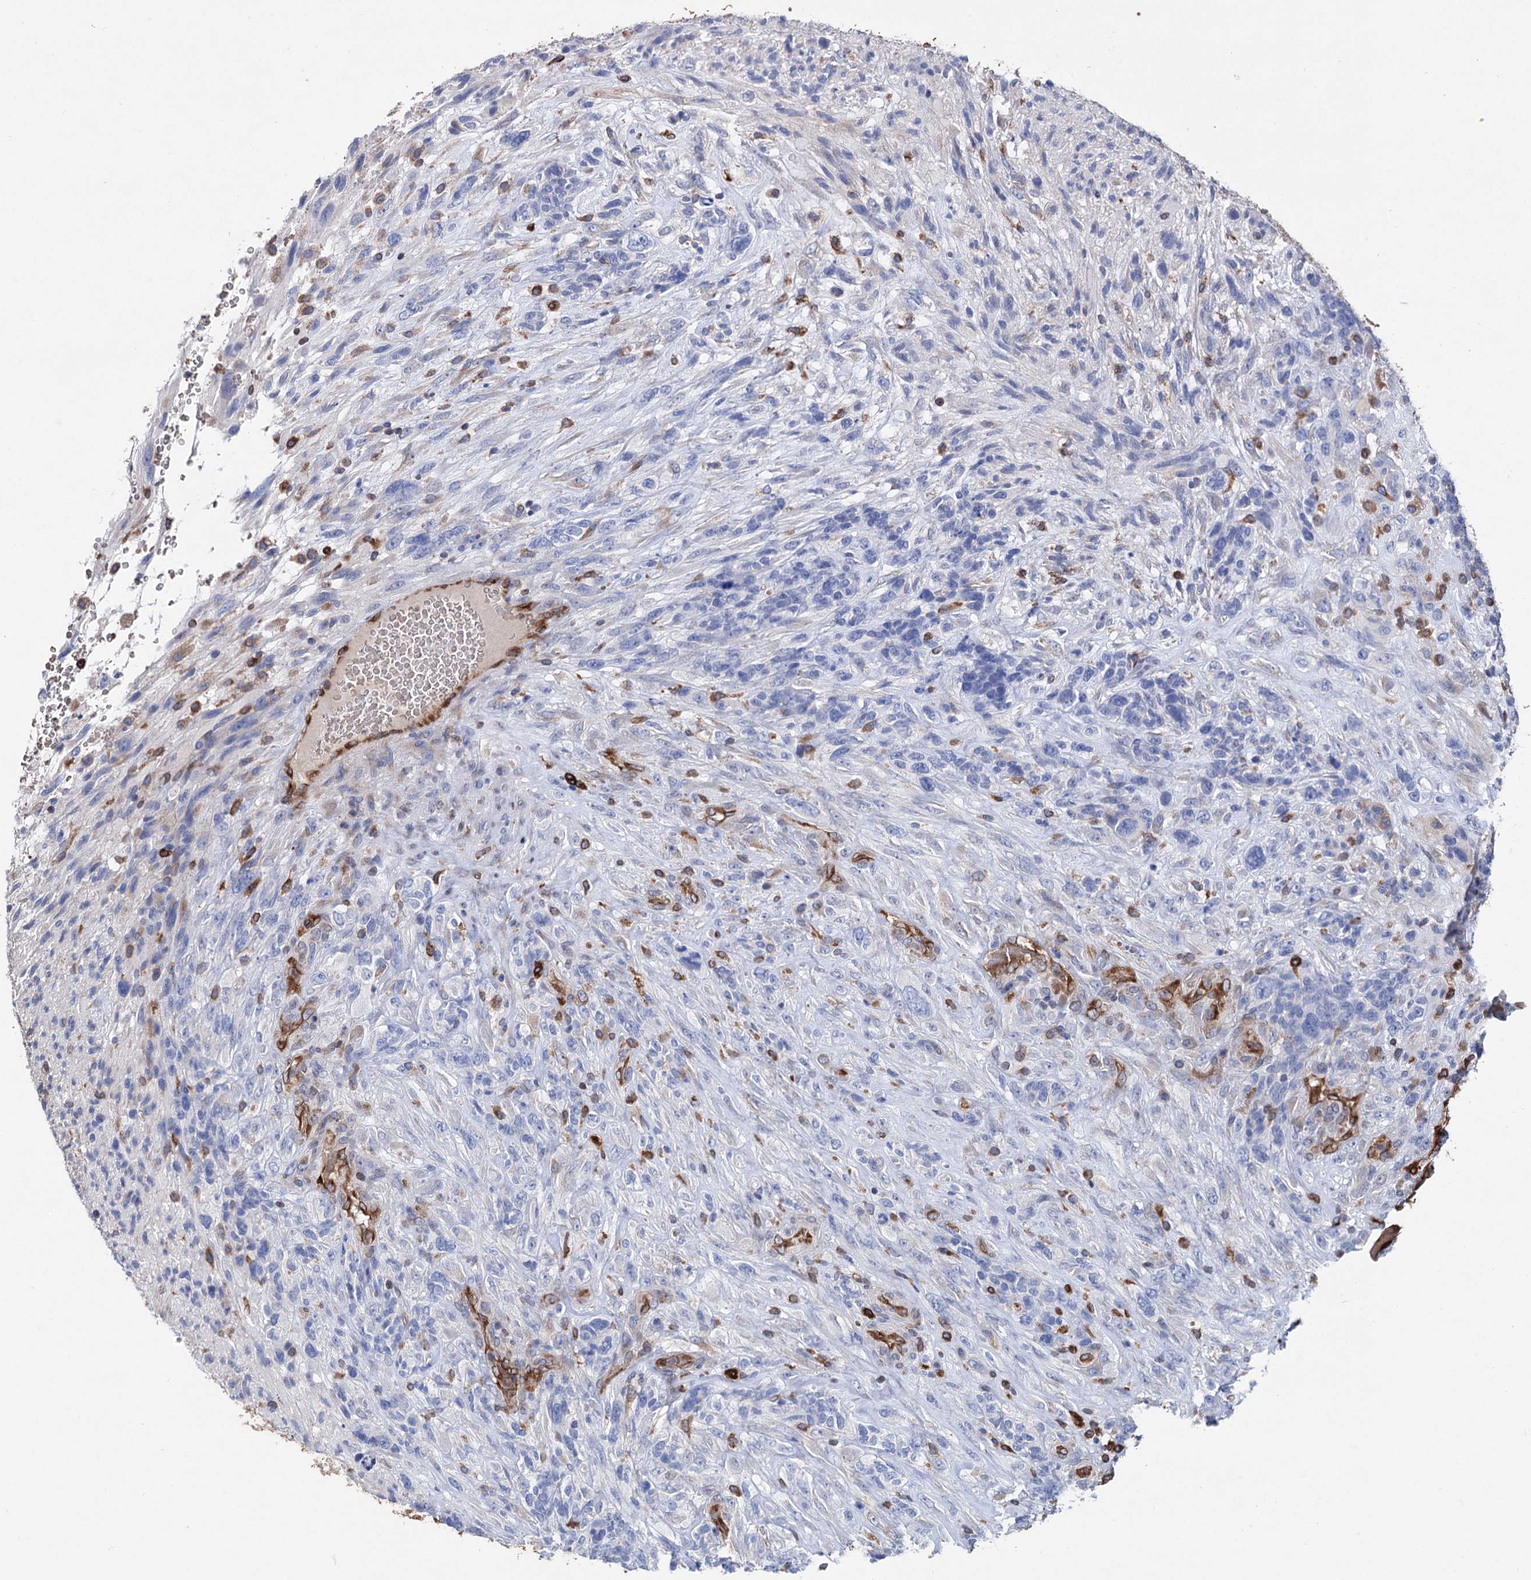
{"staining": {"intensity": "negative", "quantity": "none", "location": "none"}, "tissue": "glioma", "cell_type": "Tumor cells", "image_type": "cancer", "snomed": [{"axis": "morphology", "description": "Glioma, malignant, High grade"}, {"axis": "topography", "description": "Brain"}], "caption": "Tumor cells show no significant protein staining in glioma.", "gene": "STING1", "patient": {"sex": "male", "age": 61}}